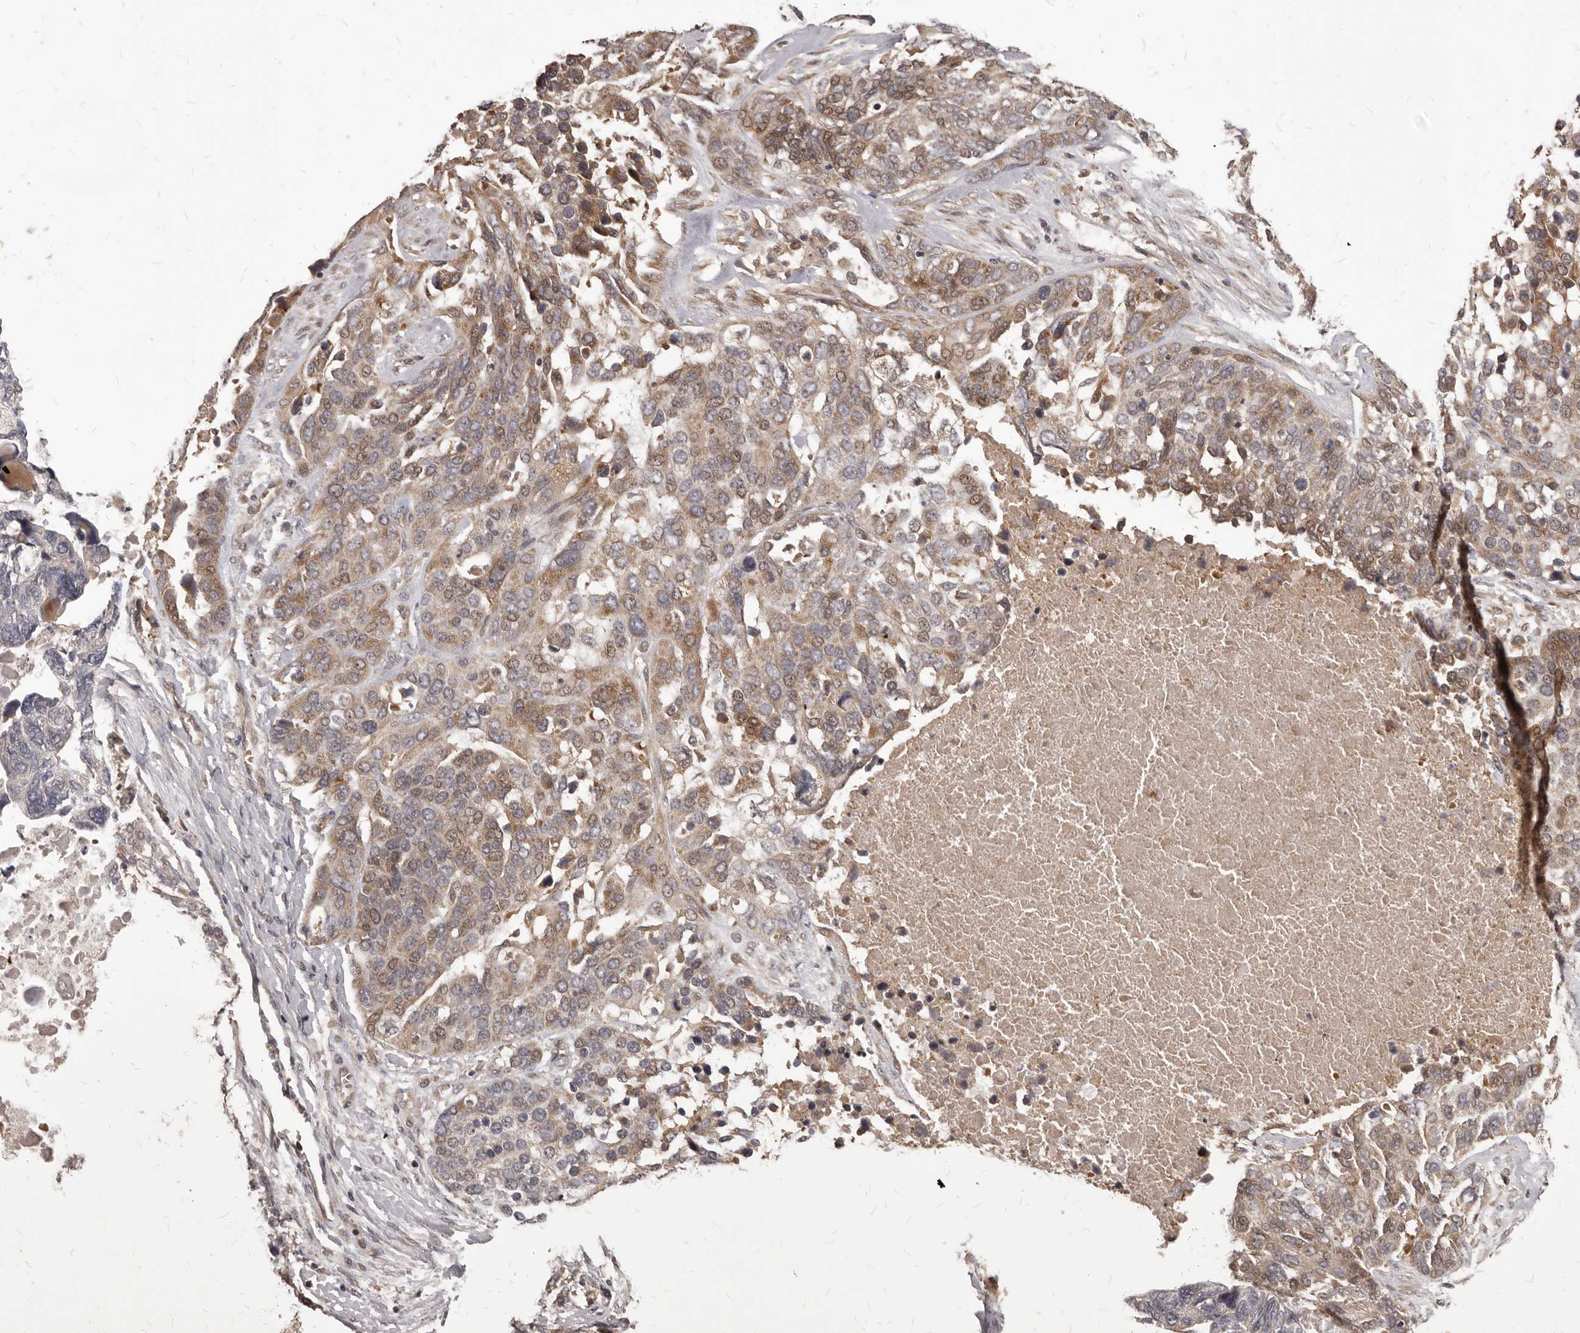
{"staining": {"intensity": "moderate", "quantity": ">75%", "location": "cytoplasmic/membranous"}, "tissue": "ovarian cancer", "cell_type": "Tumor cells", "image_type": "cancer", "snomed": [{"axis": "morphology", "description": "Cystadenocarcinoma, serous, NOS"}, {"axis": "topography", "description": "Ovary"}], "caption": "The histopathology image demonstrates immunohistochemical staining of serous cystadenocarcinoma (ovarian). There is moderate cytoplasmic/membranous staining is present in approximately >75% of tumor cells.", "gene": "GABPB2", "patient": {"sex": "female", "age": 44}}